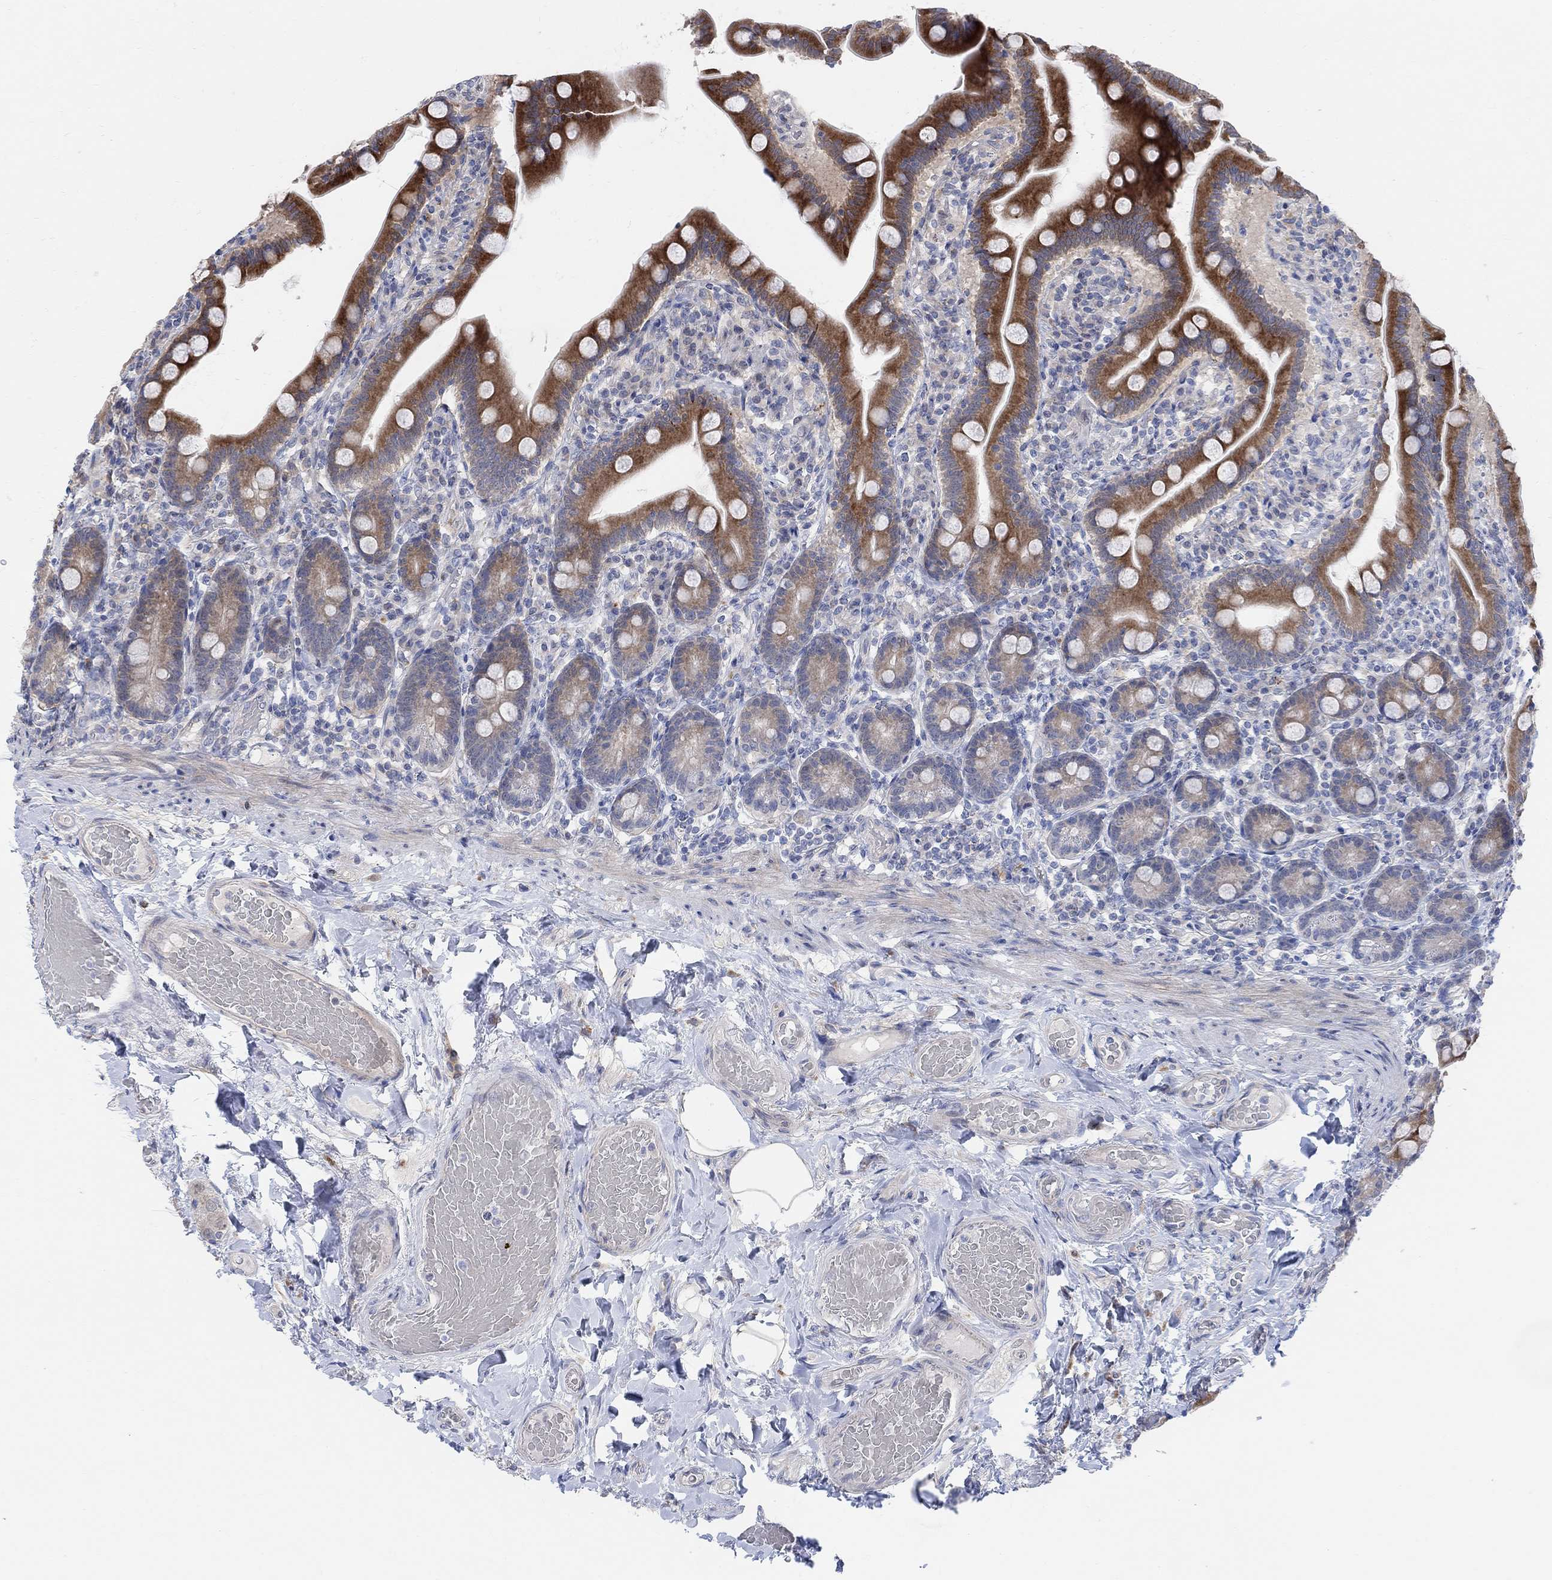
{"staining": {"intensity": "strong", "quantity": ">75%", "location": "cytoplasmic/membranous"}, "tissue": "small intestine", "cell_type": "Glandular cells", "image_type": "normal", "snomed": [{"axis": "morphology", "description": "Normal tissue, NOS"}, {"axis": "topography", "description": "Small intestine"}], "caption": "Unremarkable small intestine demonstrates strong cytoplasmic/membranous expression in approximately >75% of glandular cells, visualized by immunohistochemistry.", "gene": "CNTF", "patient": {"sex": "male", "age": 66}}